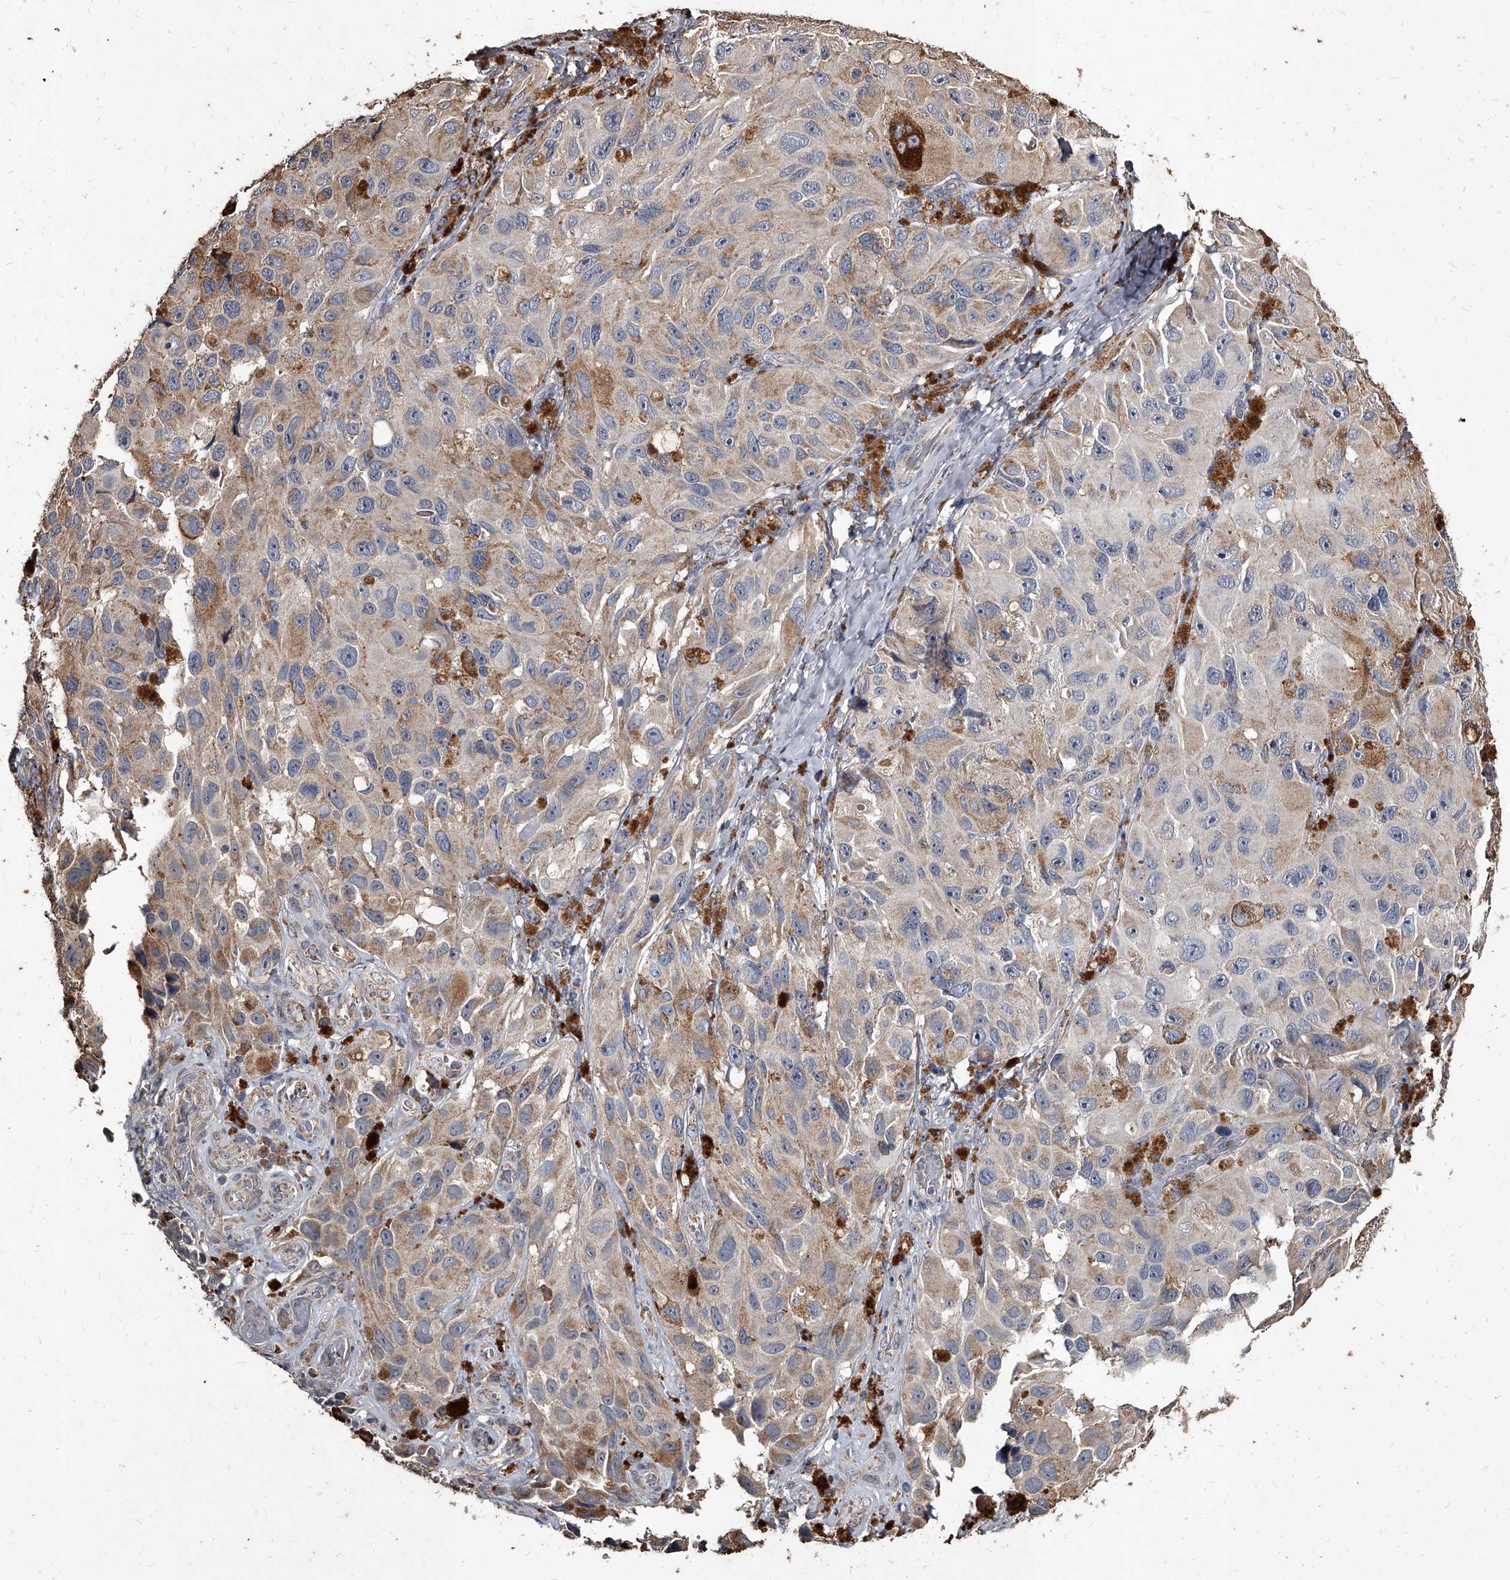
{"staining": {"intensity": "weak", "quantity": "25%-75%", "location": "cytoplasmic/membranous"}, "tissue": "melanoma", "cell_type": "Tumor cells", "image_type": "cancer", "snomed": [{"axis": "morphology", "description": "Malignant melanoma, NOS"}, {"axis": "topography", "description": "Skin"}], "caption": "A photomicrograph showing weak cytoplasmic/membranous positivity in approximately 25%-75% of tumor cells in malignant melanoma, as visualized by brown immunohistochemical staining.", "gene": "GPR183", "patient": {"sex": "female", "age": 73}}